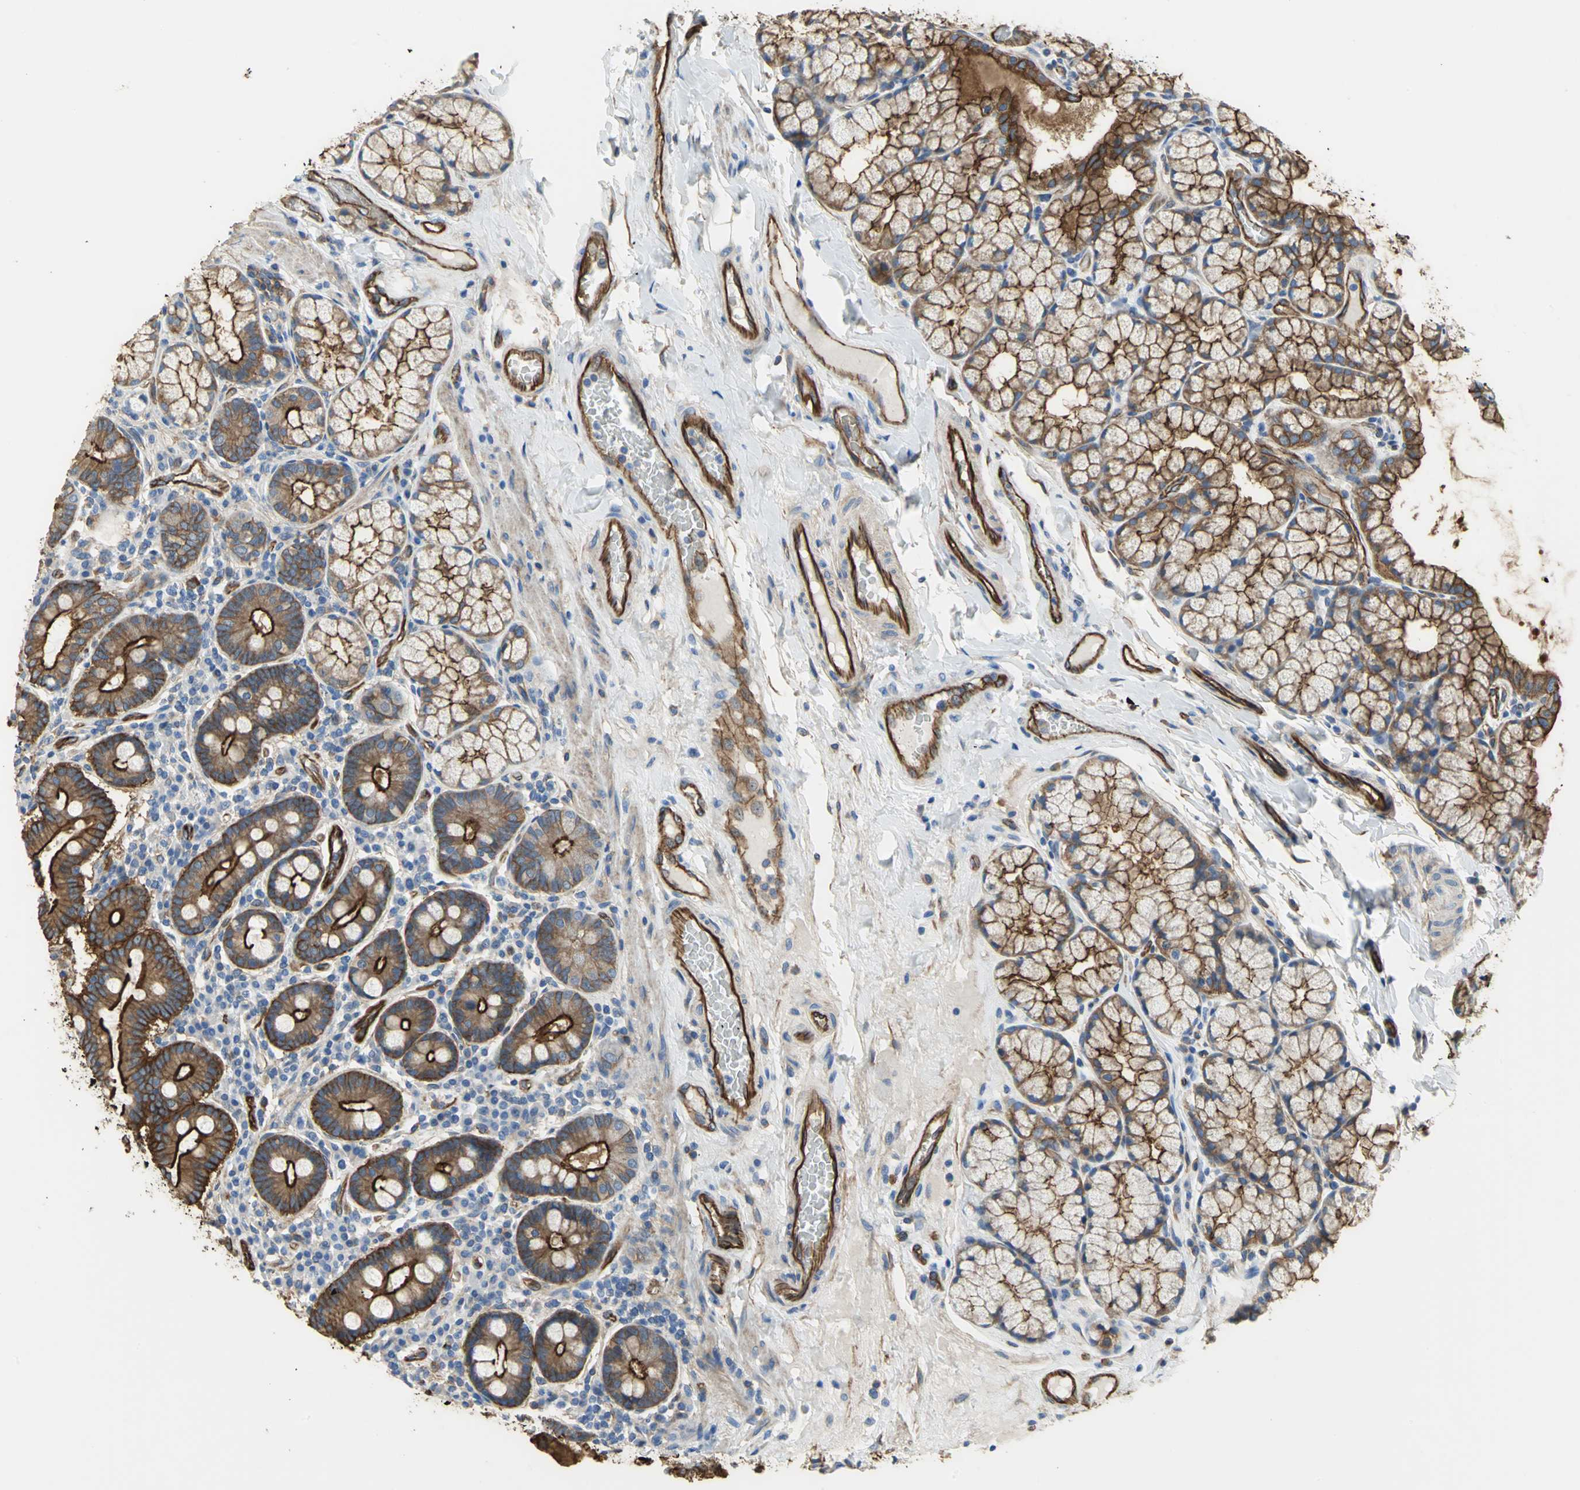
{"staining": {"intensity": "strong", "quantity": ">75%", "location": "cytoplasmic/membranous"}, "tissue": "duodenum", "cell_type": "Glandular cells", "image_type": "normal", "snomed": [{"axis": "morphology", "description": "Normal tissue, NOS"}, {"axis": "topography", "description": "Duodenum"}], "caption": "Protein analysis of benign duodenum reveals strong cytoplasmic/membranous expression in approximately >75% of glandular cells.", "gene": "FLNB", "patient": {"sex": "male", "age": 50}}